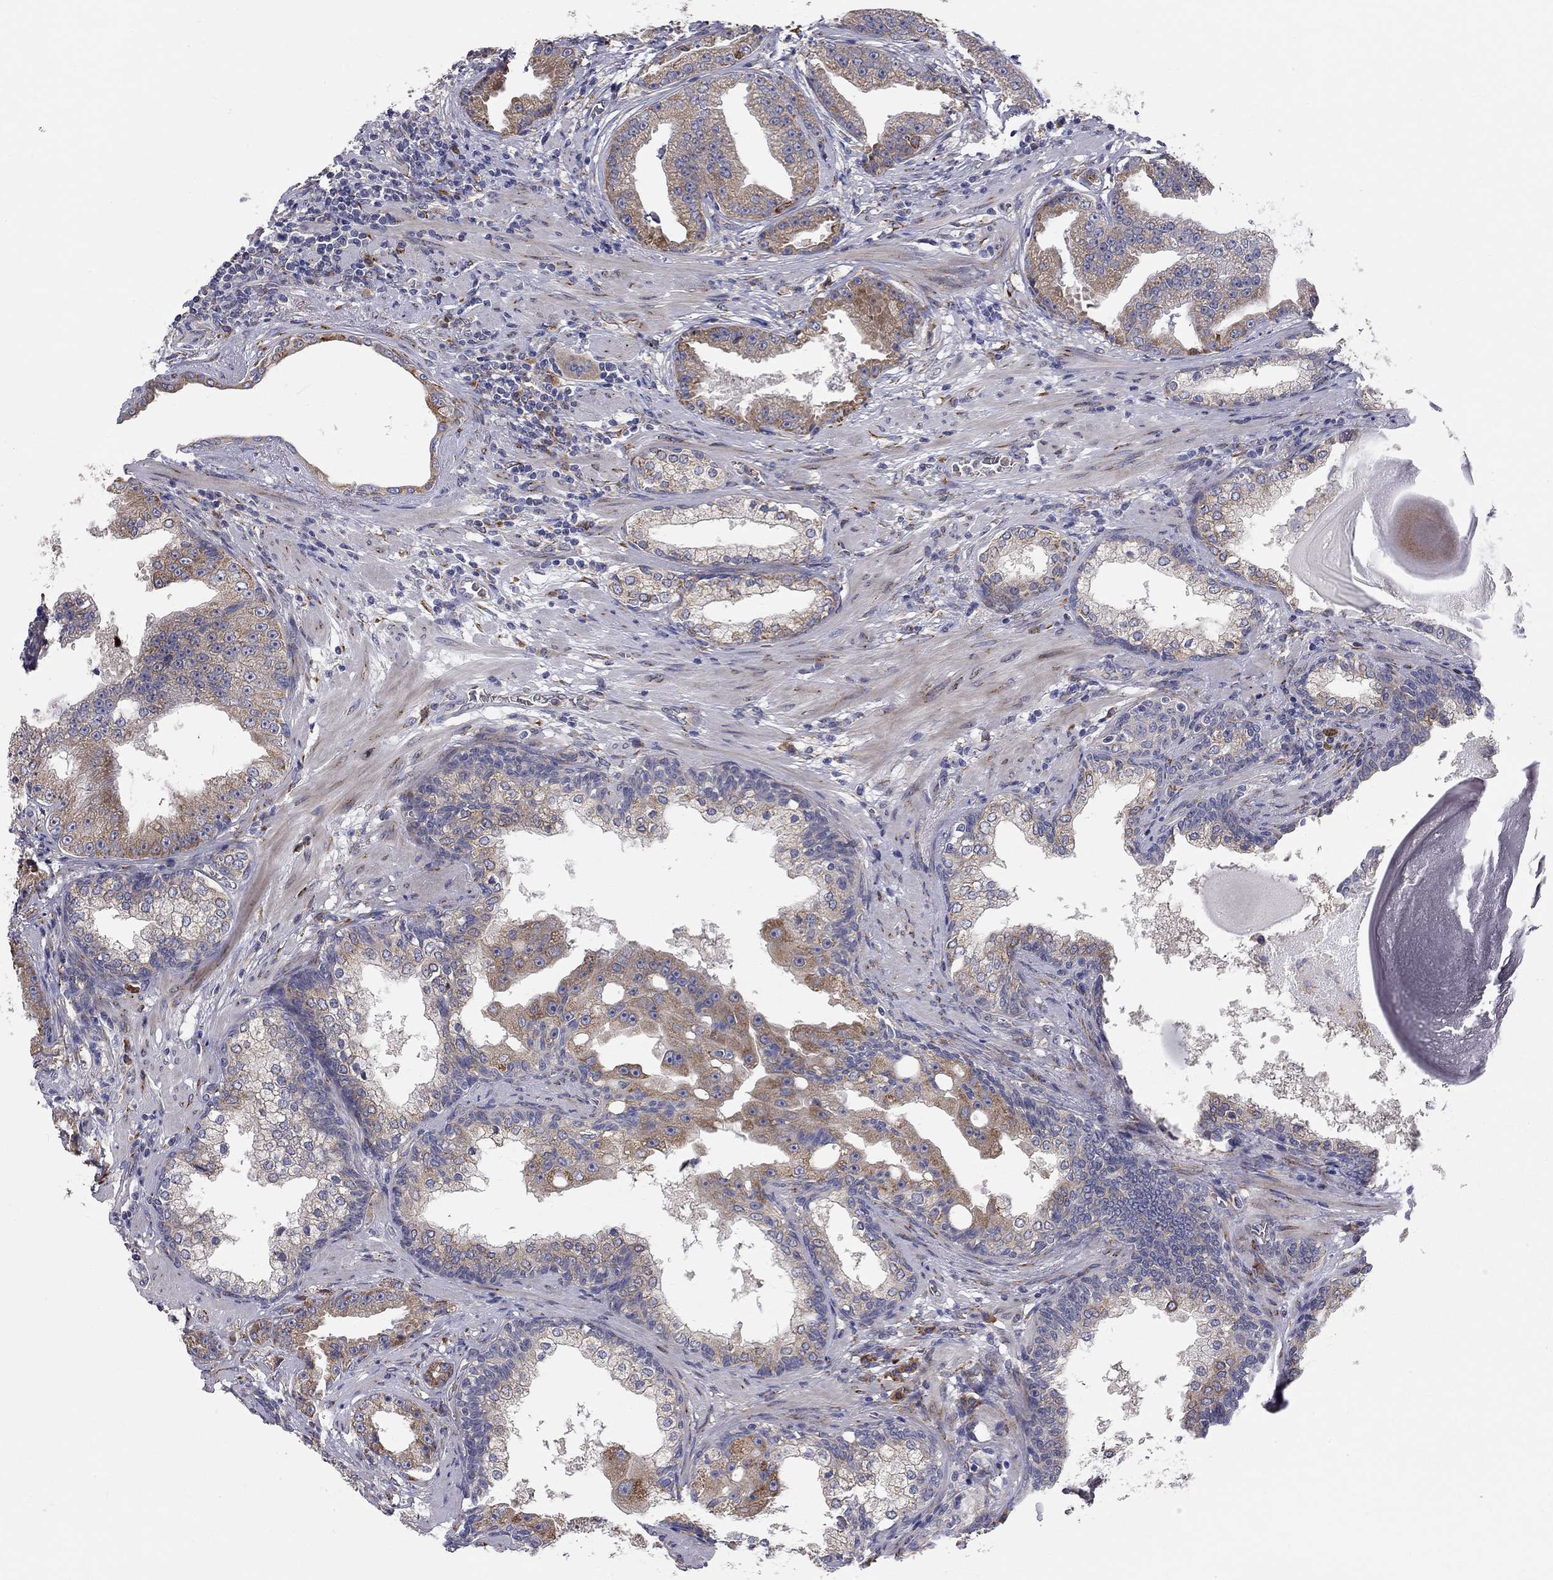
{"staining": {"intensity": "moderate", "quantity": "25%-75%", "location": "cytoplasmic/membranous"}, "tissue": "prostate cancer", "cell_type": "Tumor cells", "image_type": "cancer", "snomed": [{"axis": "morphology", "description": "Adenocarcinoma, Low grade"}, {"axis": "topography", "description": "Prostate"}], "caption": "Prostate cancer (low-grade adenocarcinoma) stained for a protein (brown) shows moderate cytoplasmic/membranous positive staining in about 25%-75% of tumor cells.", "gene": "CASTOR1", "patient": {"sex": "male", "age": 62}}